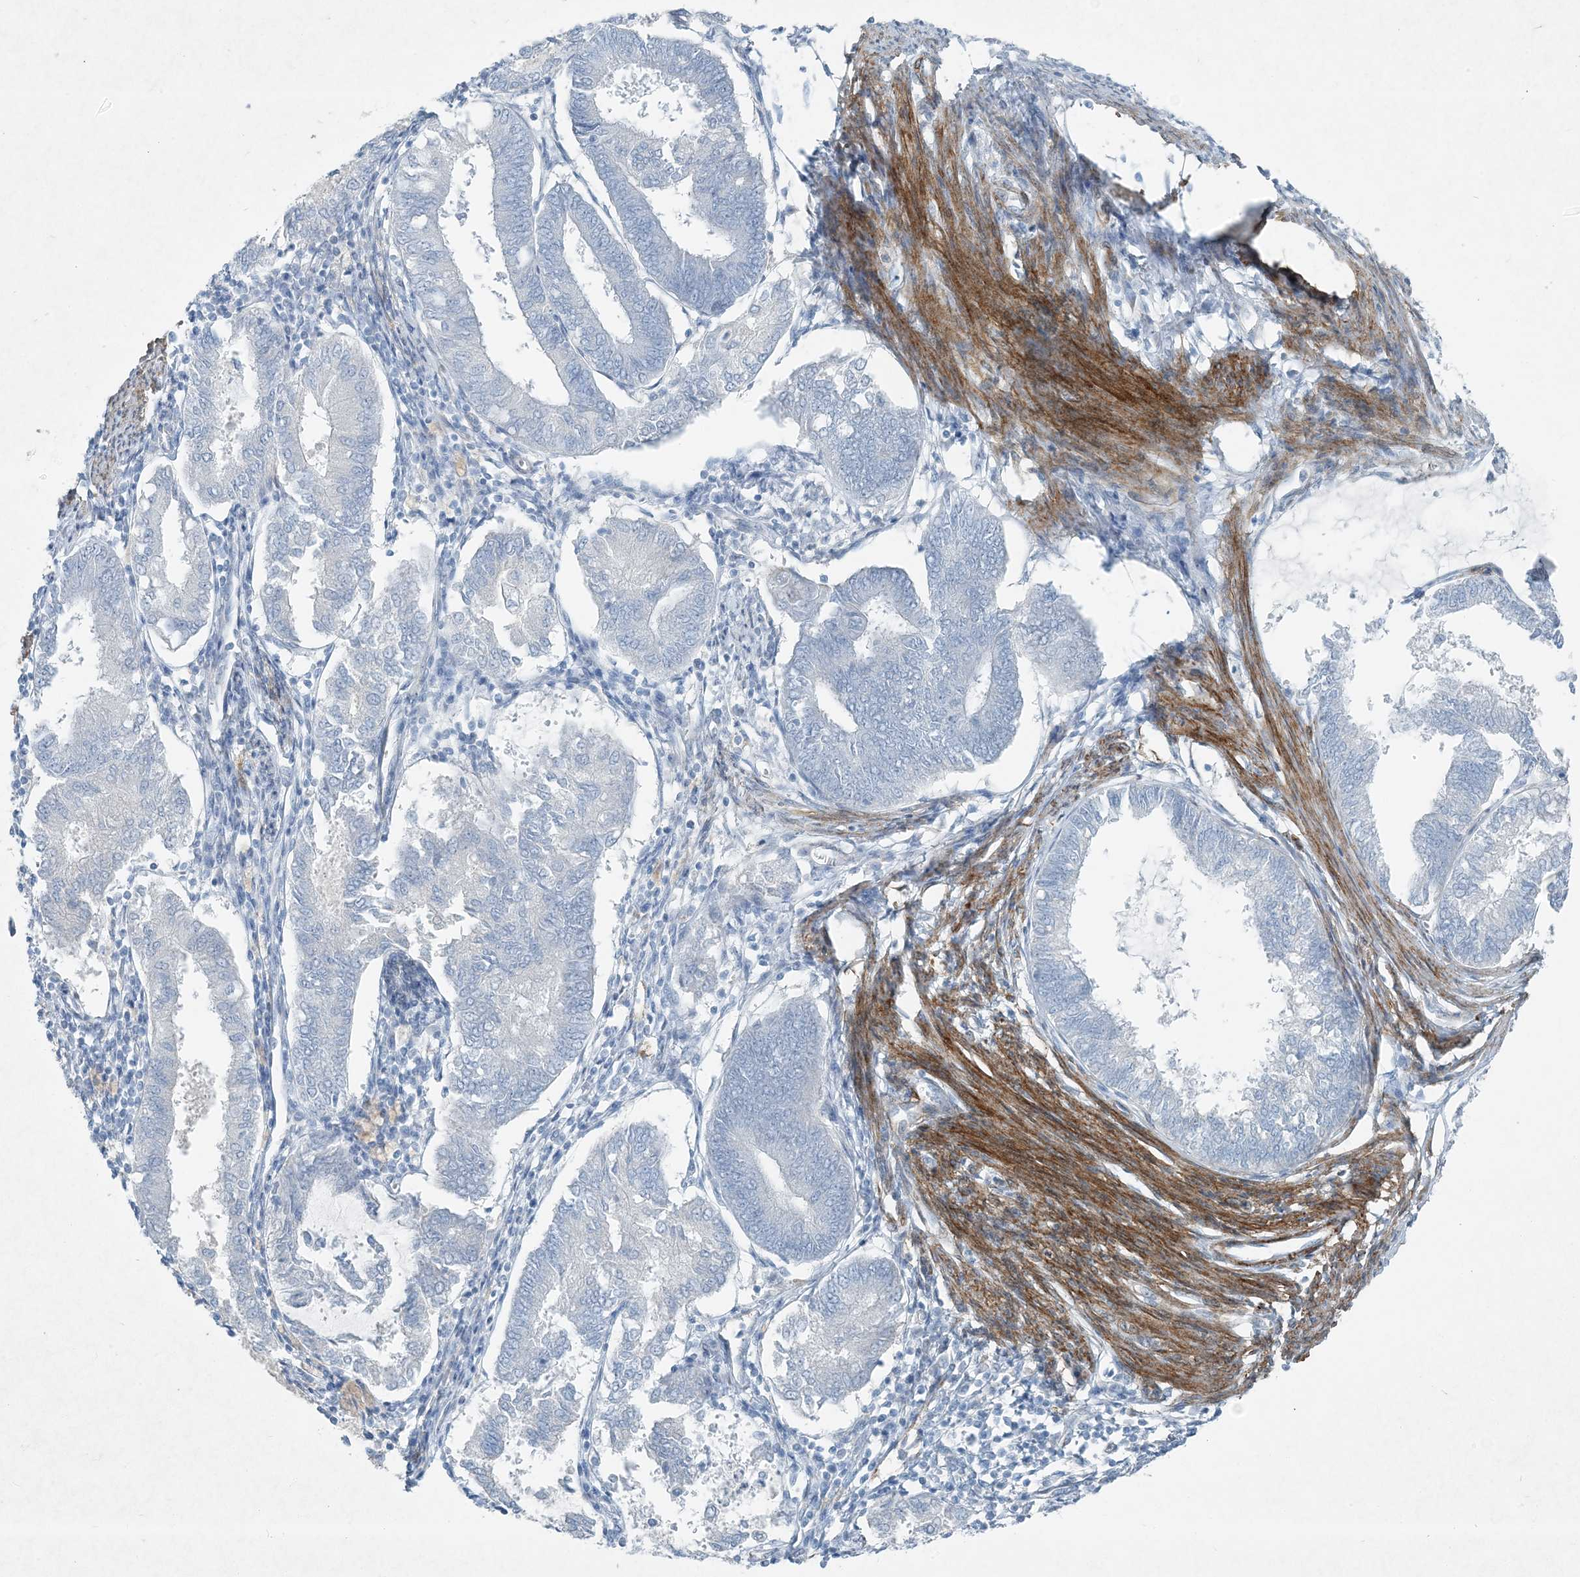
{"staining": {"intensity": "negative", "quantity": "none", "location": "none"}, "tissue": "endometrial cancer", "cell_type": "Tumor cells", "image_type": "cancer", "snomed": [{"axis": "morphology", "description": "Adenocarcinoma, NOS"}, {"axis": "topography", "description": "Endometrium"}], "caption": "Immunohistochemistry (IHC) of endometrial cancer displays no positivity in tumor cells.", "gene": "PGM5", "patient": {"sex": "female", "age": 86}}